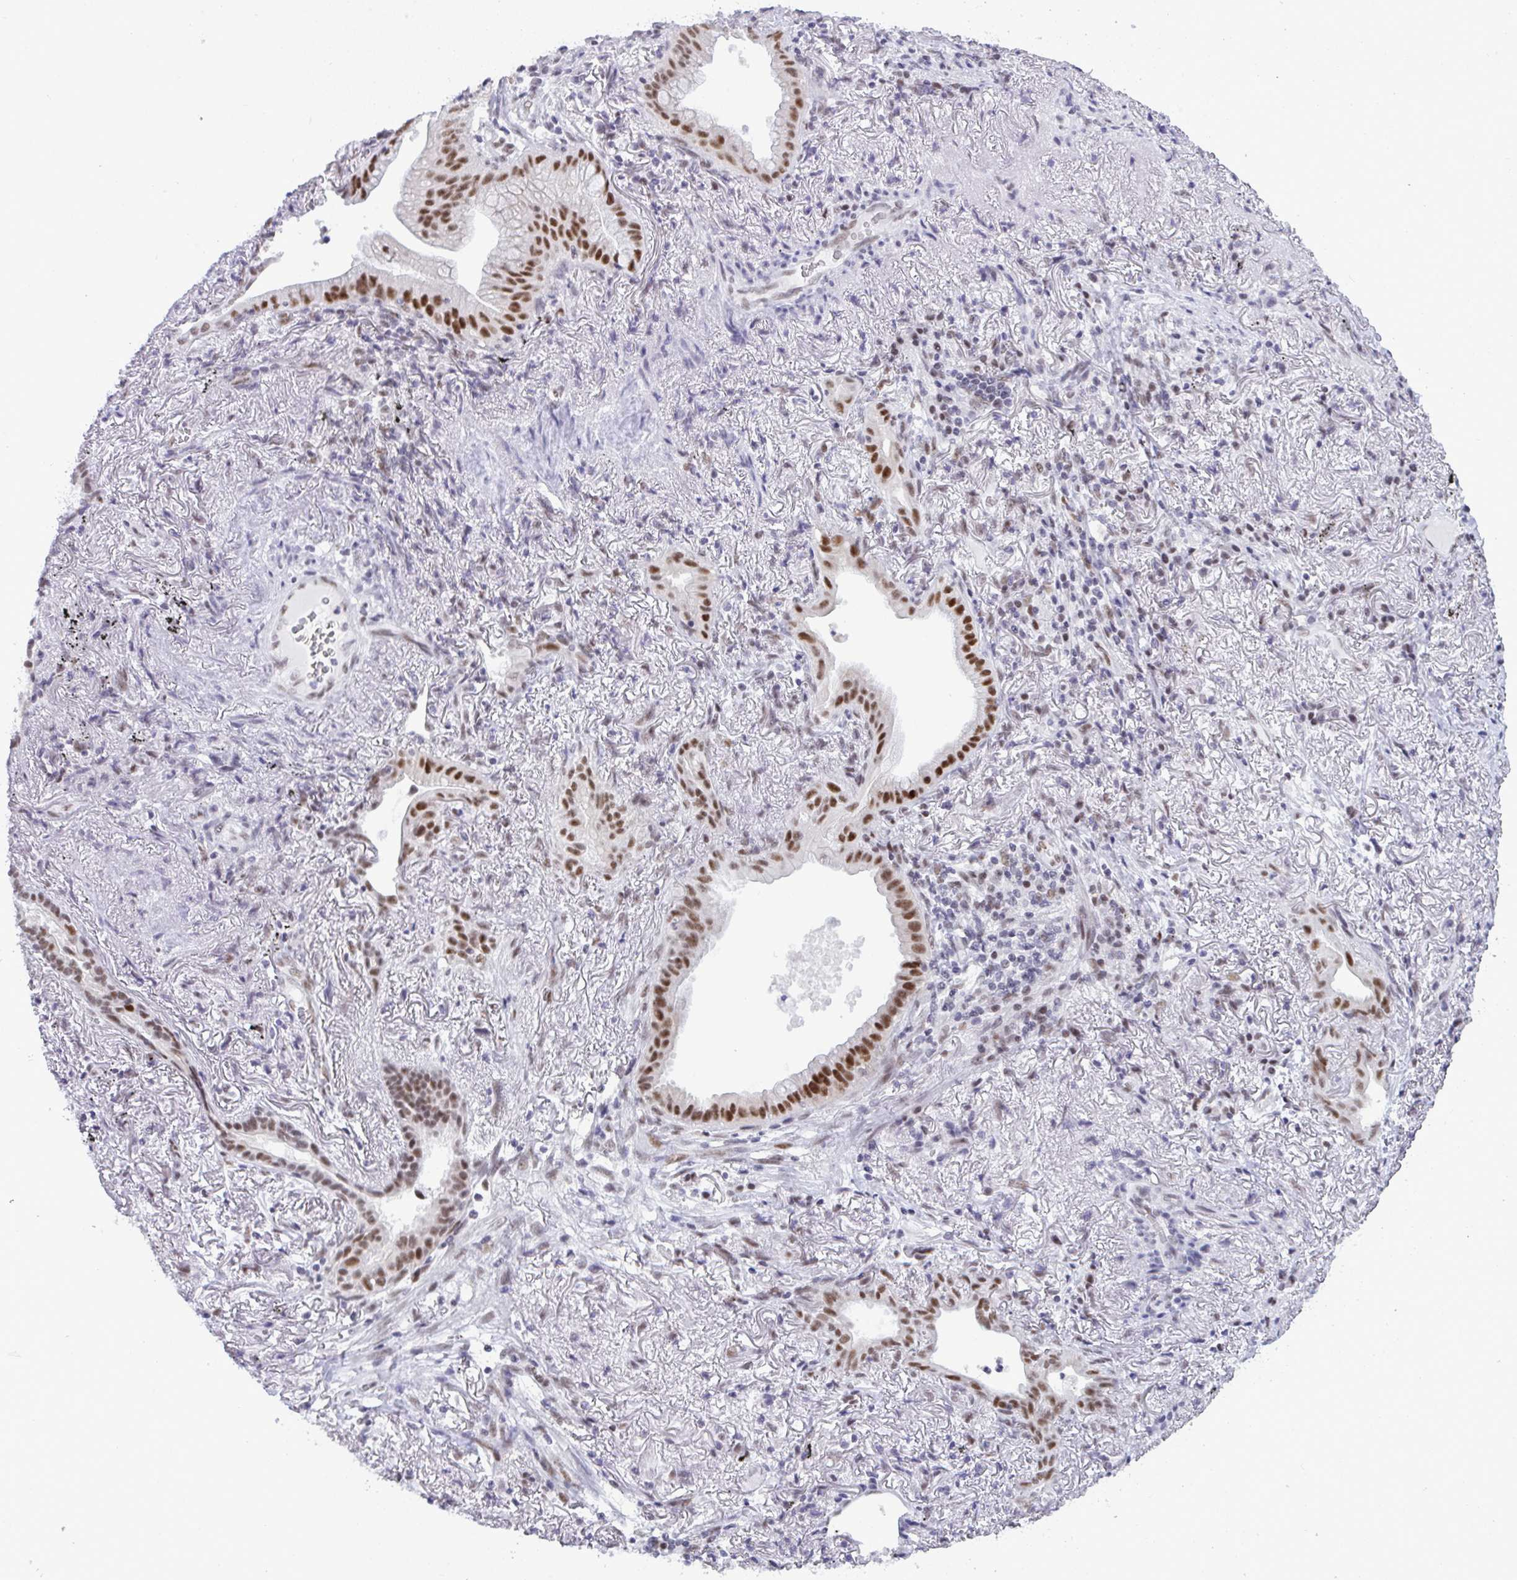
{"staining": {"intensity": "strong", "quantity": "25%-75%", "location": "nuclear"}, "tissue": "lung cancer", "cell_type": "Tumor cells", "image_type": "cancer", "snomed": [{"axis": "morphology", "description": "Adenocarcinoma, NOS"}, {"axis": "topography", "description": "Lung"}], "caption": "High-magnification brightfield microscopy of lung cancer stained with DAB (brown) and counterstained with hematoxylin (blue). tumor cells exhibit strong nuclear expression is seen in about25%-75% of cells.", "gene": "PPP1R10", "patient": {"sex": "male", "age": 77}}